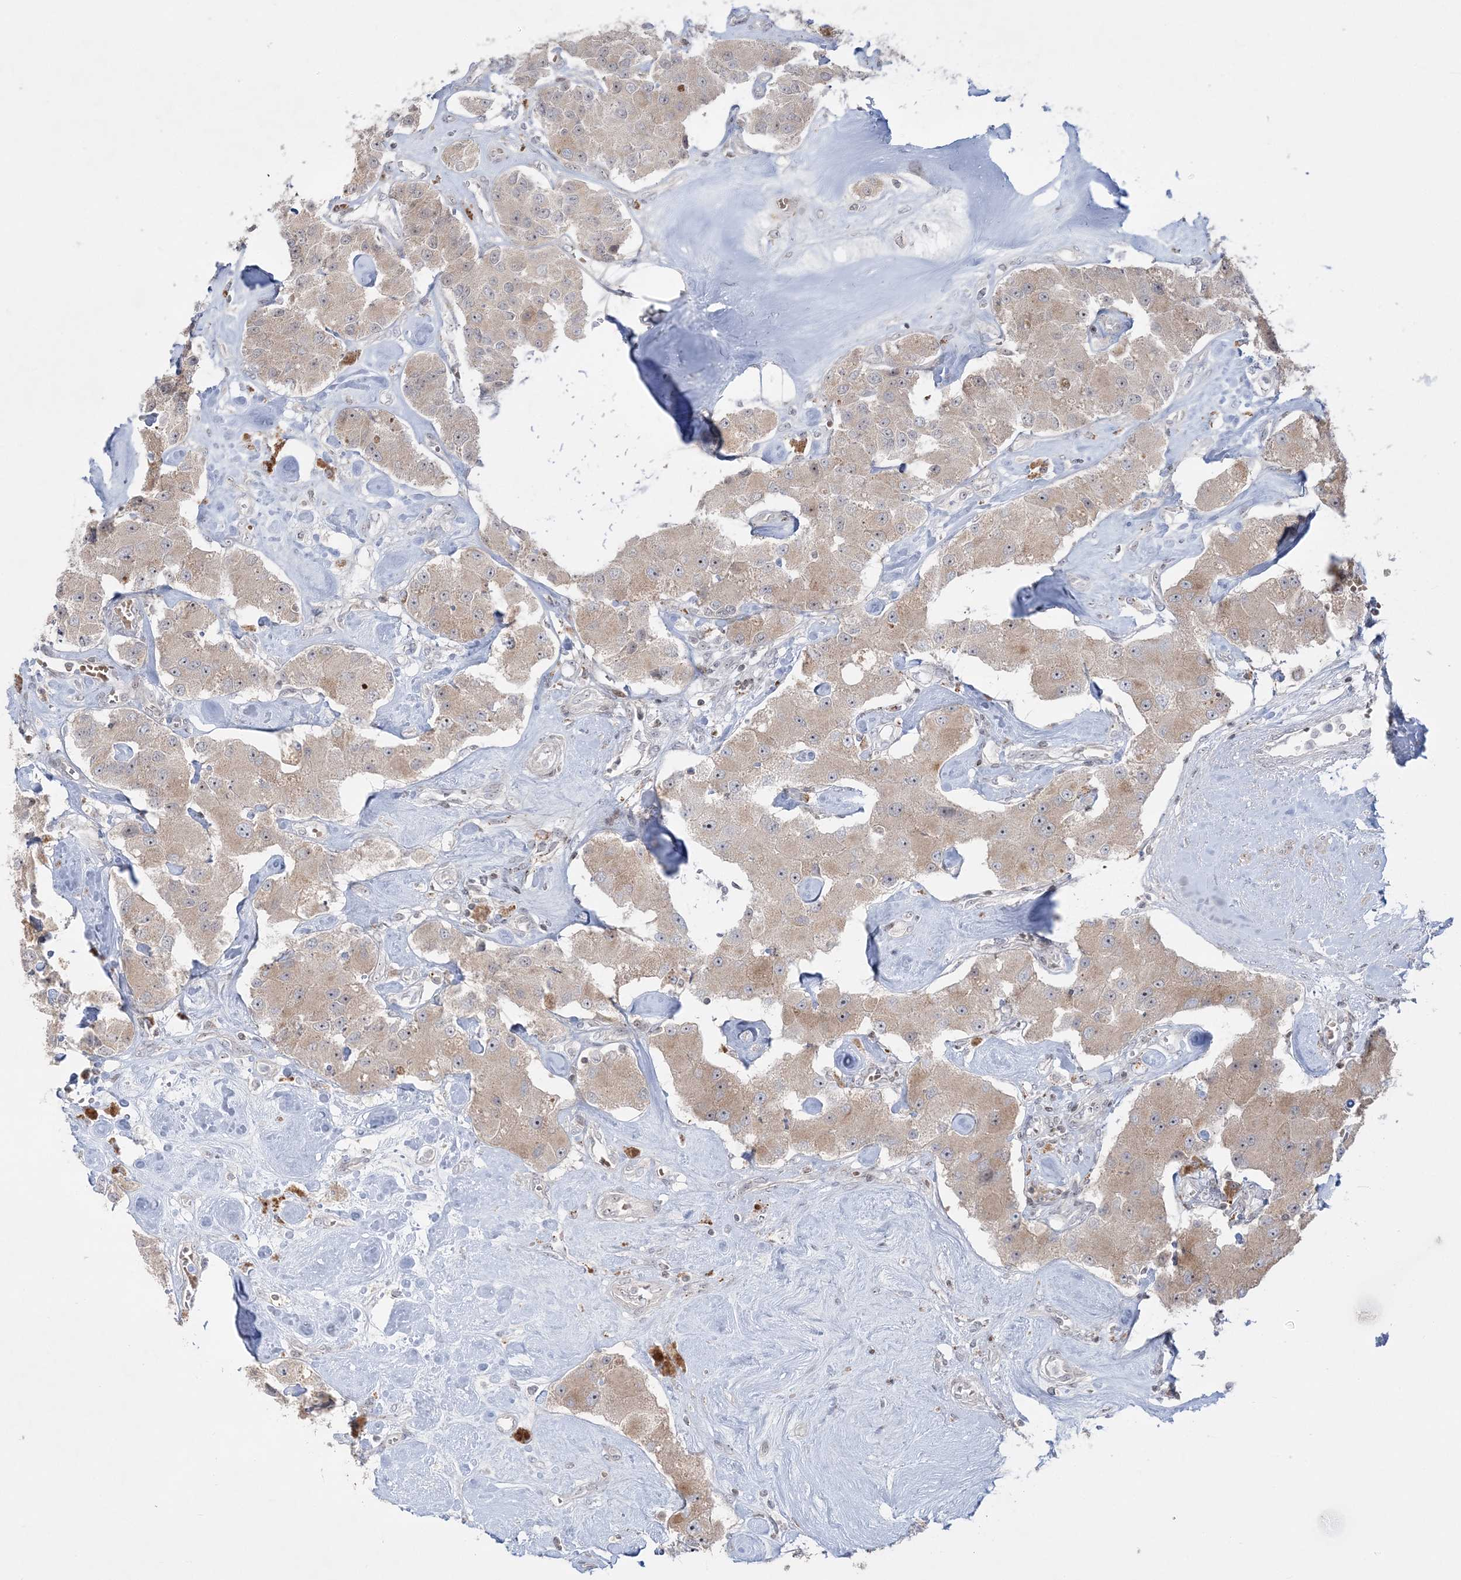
{"staining": {"intensity": "weak", "quantity": ">75%", "location": "cytoplasmic/membranous"}, "tissue": "carcinoid", "cell_type": "Tumor cells", "image_type": "cancer", "snomed": [{"axis": "morphology", "description": "Carcinoid, malignant, NOS"}, {"axis": "topography", "description": "Pancreas"}], "caption": "Immunohistochemical staining of human carcinoid (malignant) shows weak cytoplasmic/membranous protein positivity in approximately >75% of tumor cells.", "gene": "SH3BP4", "patient": {"sex": "male", "age": 41}}